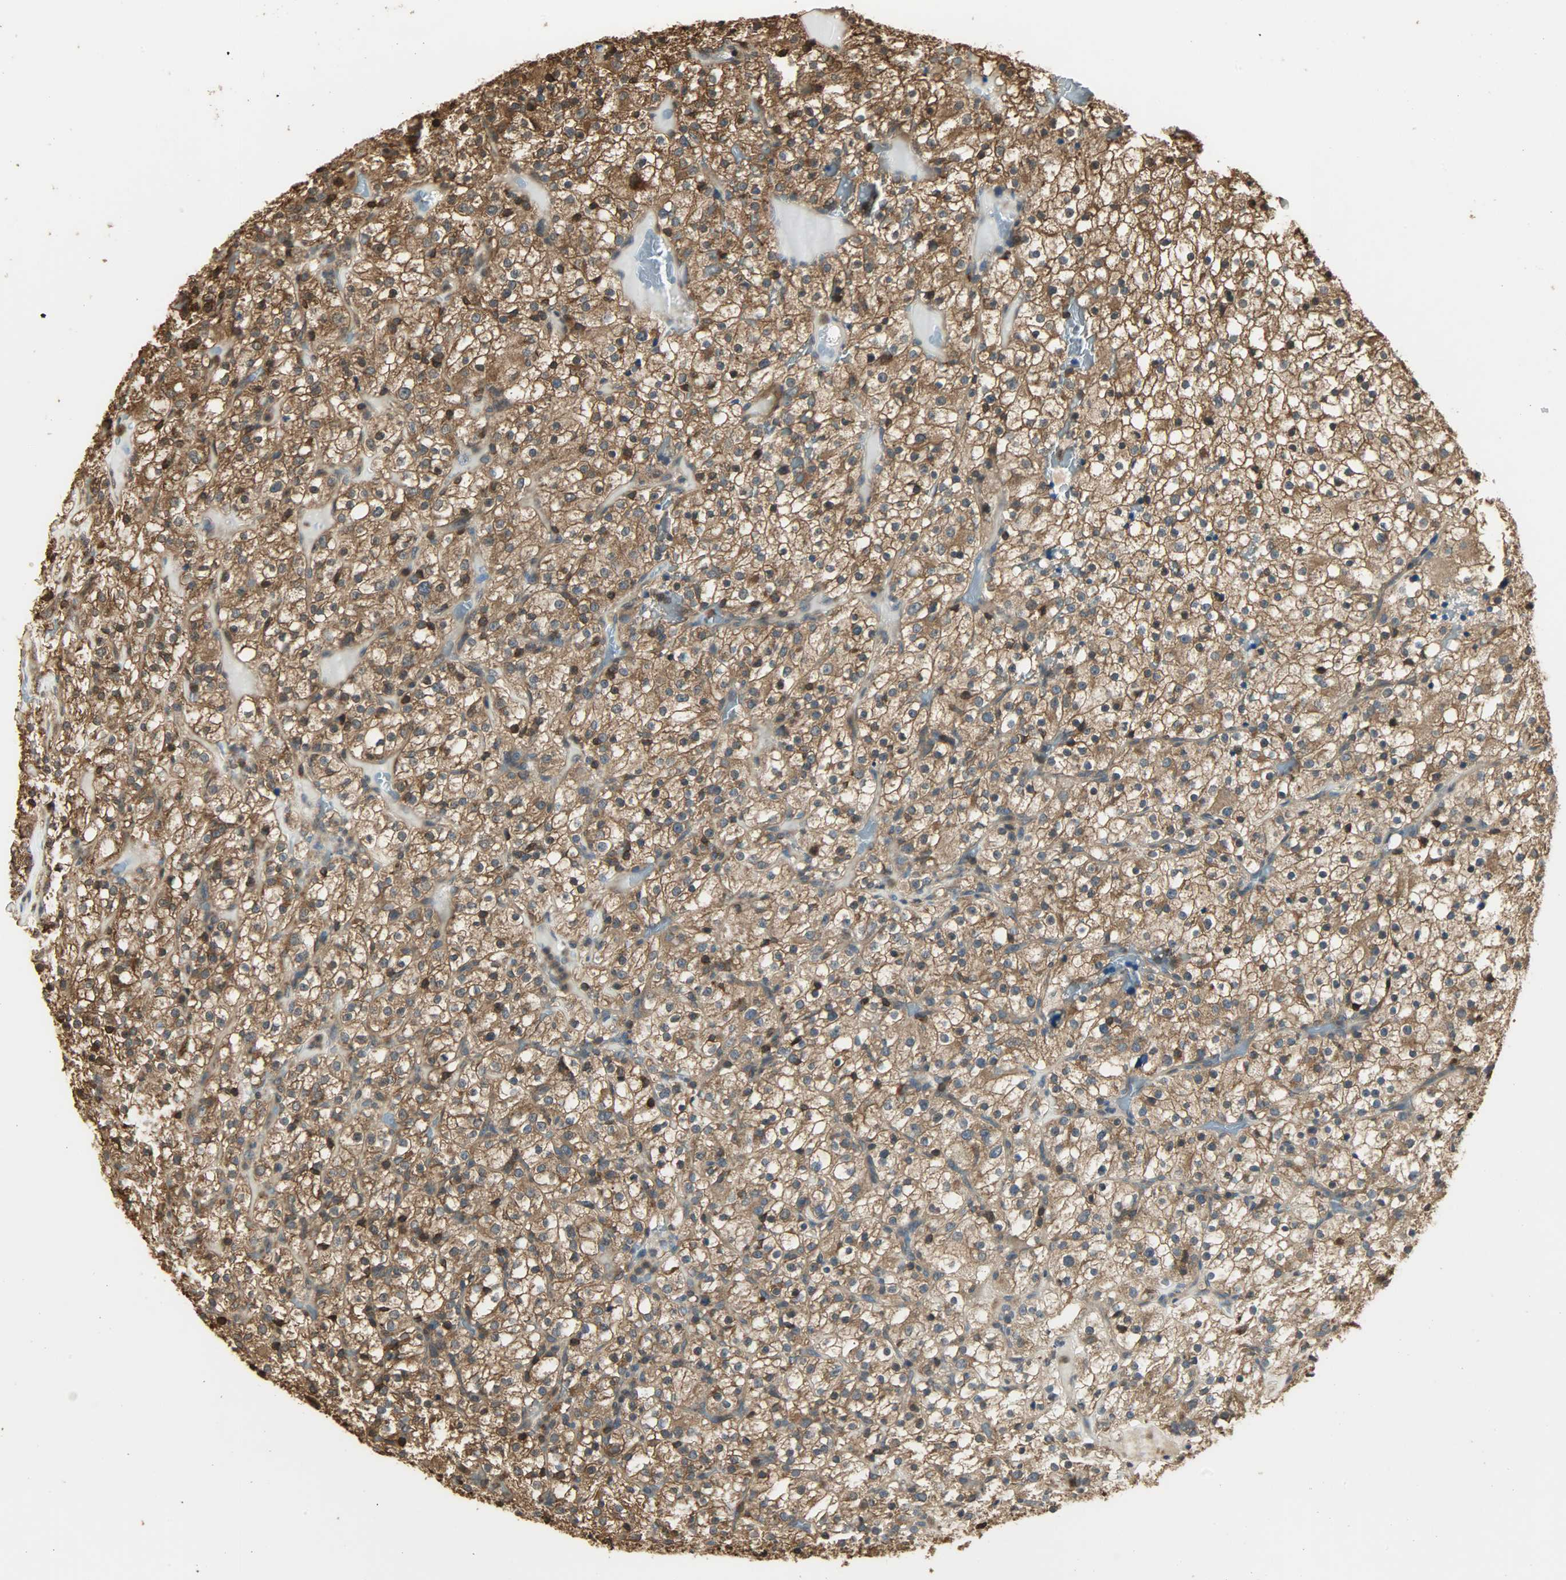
{"staining": {"intensity": "strong", "quantity": ">75%", "location": "cytoplasmic/membranous,nuclear"}, "tissue": "renal cancer", "cell_type": "Tumor cells", "image_type": "cancer", "snomed": [{"axis": "morphology", "description": "Normal tissue, NOS"}, {"axis": "morphology", "description": "Adenocarcinoma, NOS"}, {"axis": "topography", "description": "Kidney"}], "caption": "High-magnification brightfield microscopy of renal cancer stained with DAB (3,3'-diaminobenzidine) (brown) and counterstained with hematoxylin (blue). tumor cells exhibit strong cytoplasmic/membranous and nuclear positivity is appreciated in about>75% of cells.", "gene": "YWHAZ", "patient": {"sex": "female", "age": 72}}